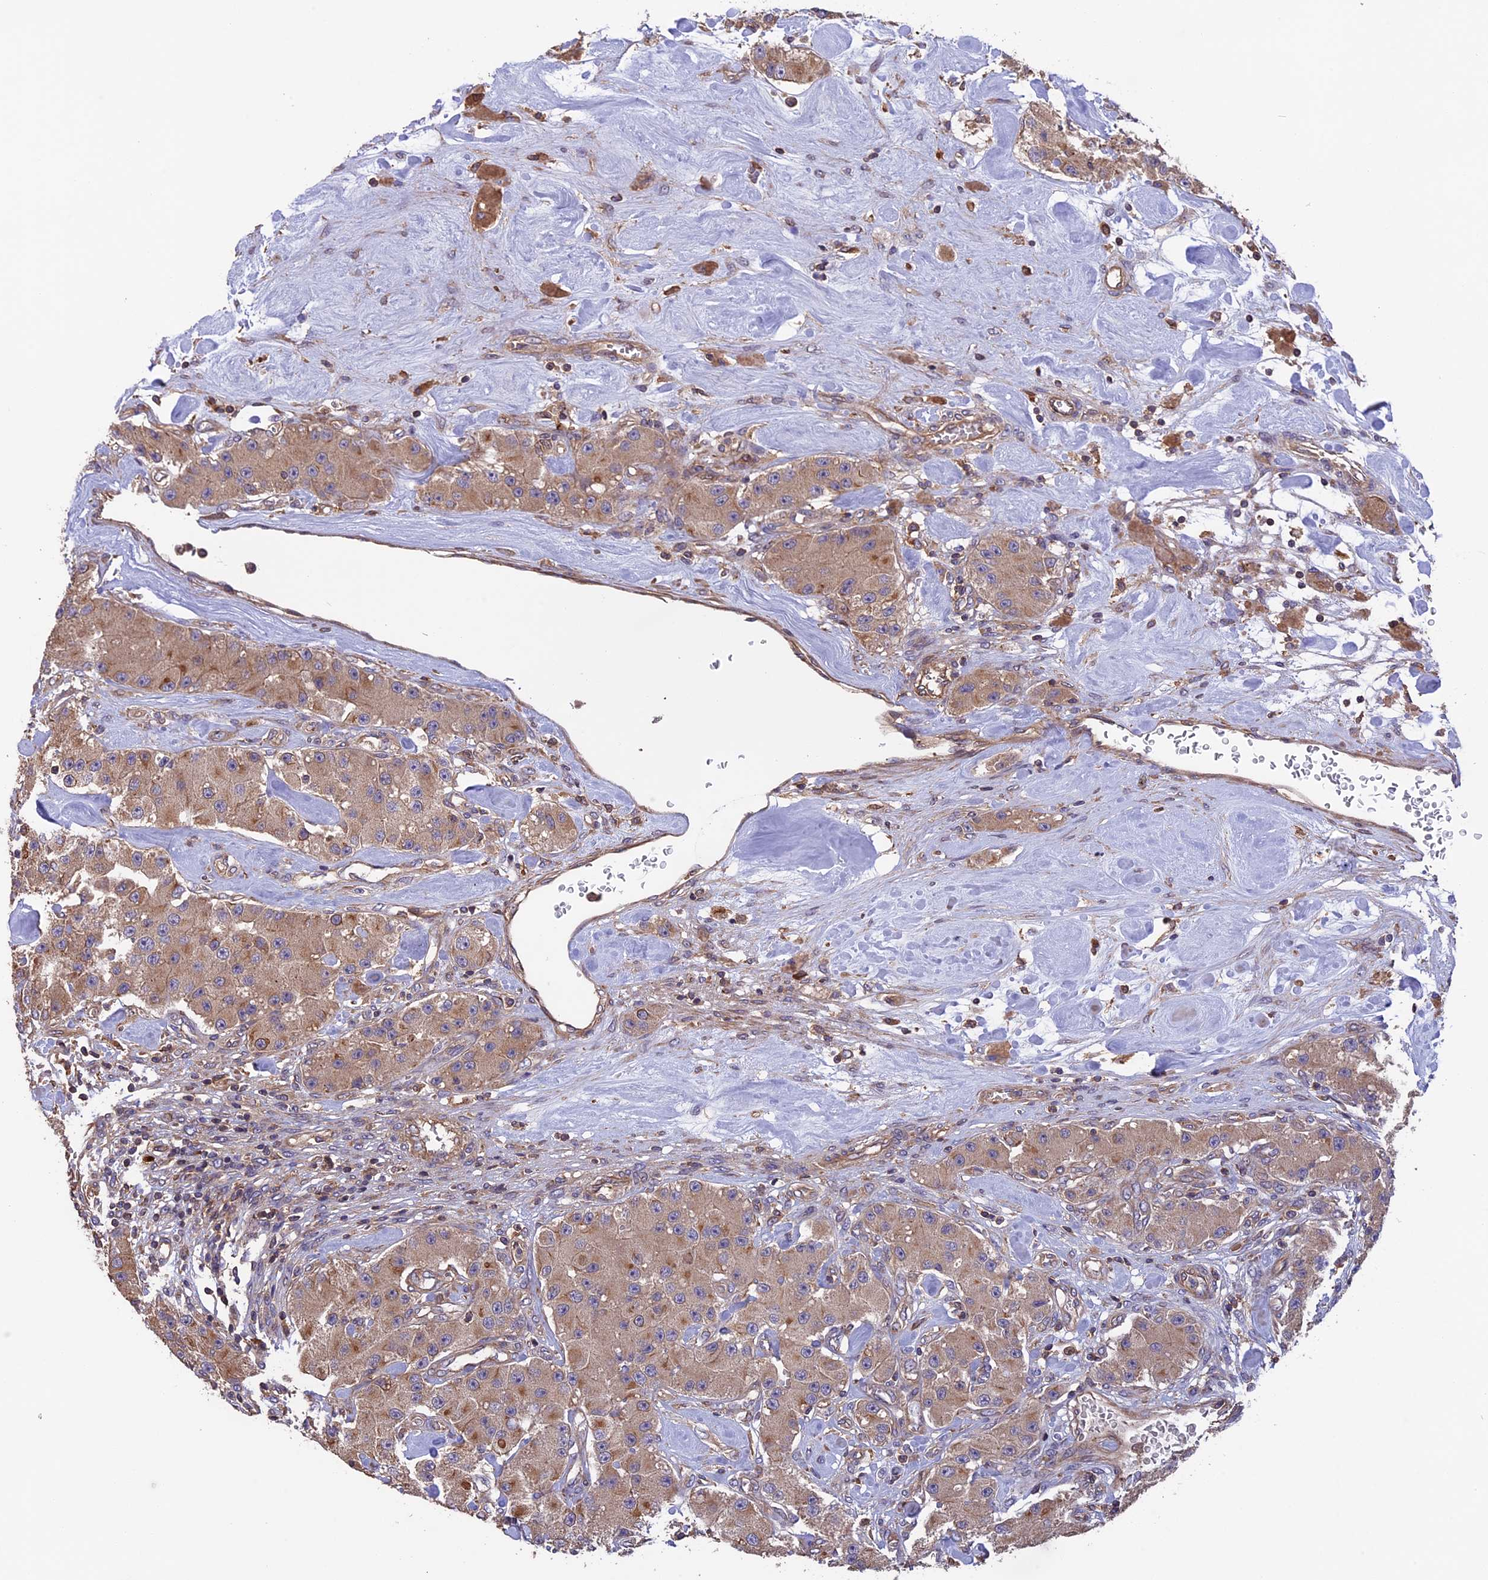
{"staining": {"intensity": "weak", "quantity": ">75%", "location": "cytoplasmic/membranous"}, "tissue": "carcinoid", "cell_type": "Tumor cells", "image_type": "cancer", "snomed": [{"axis": "morphology", "description": "Carcinoid, malignant, NOS"}, {"axis": "topography", "description": "Pancreas"}], "caption": "An image showing weak cytoplasmic/membranous expression in approximately >75% of tumor cells in carcinoid, as visualized by brown immunohistochemical staining.", "gene": "GAS8", "patient": {"sex": "male", "age": 41}}